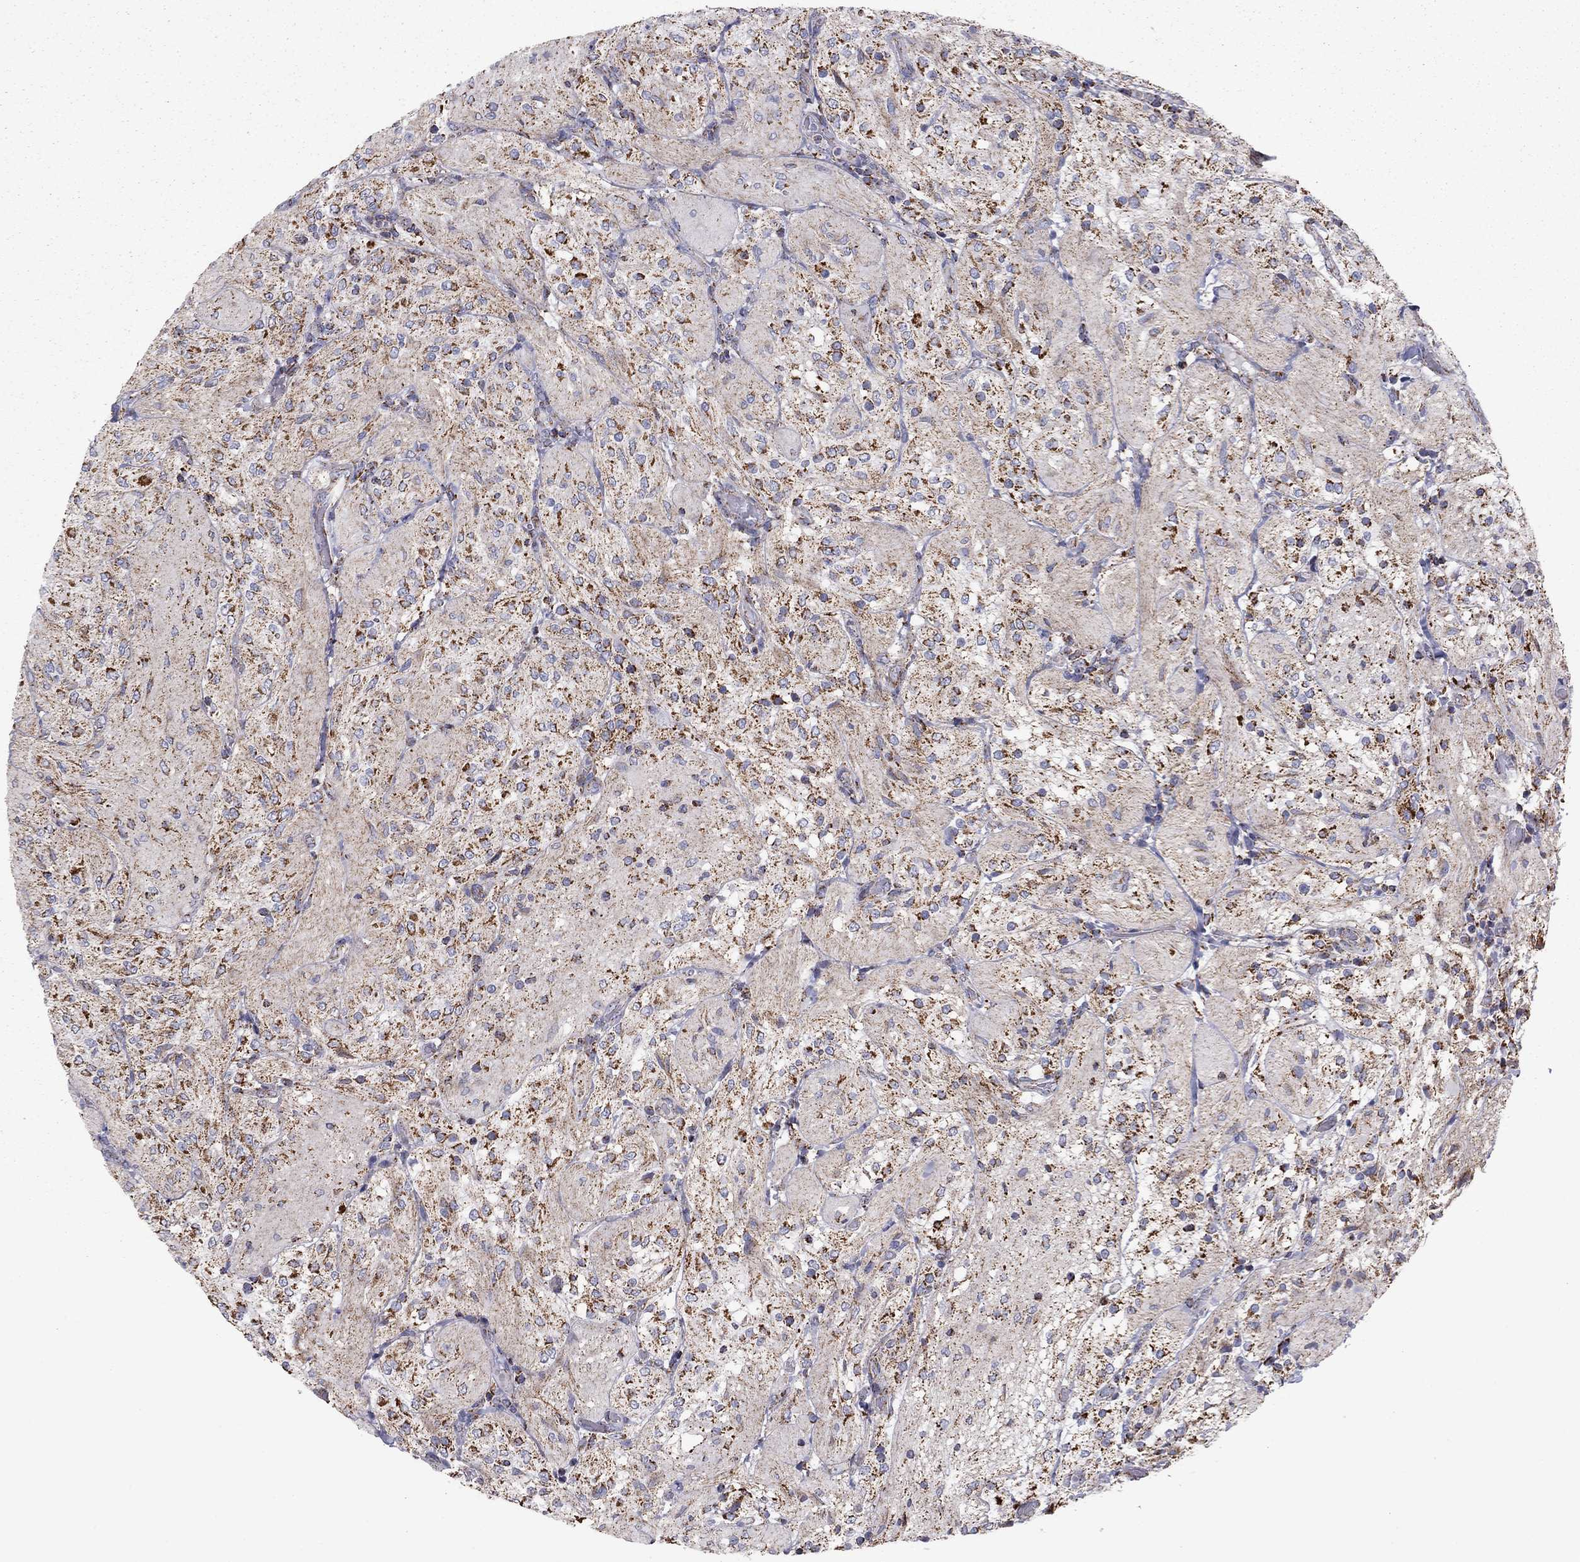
{"staining": {"intensity": "strong", "quantity": "25%-75%", "location": "cytoplasmic/membranous"}, "tissue": "glioma", "cell_type": "Tumor cells", "image_type": "cancer", "snomed": [{"axis": "morphology", "description": "Glioma, malignant, Low grade"}, {"axis": "topography", "description": "Brain"}], "caption": "Brown immunohistochemical staining in glioma displays strong cytoplasmic/membranous positivity in approximately 25%-75% of tumor cells. The staining was performed using DAB to visualize the protein expression in brown, while the nuclei were stained in blue with hematoxylin (Magnification: 20x).", "gene": "NDUFV1", "patient": {"sex": "male", "age": 3}}